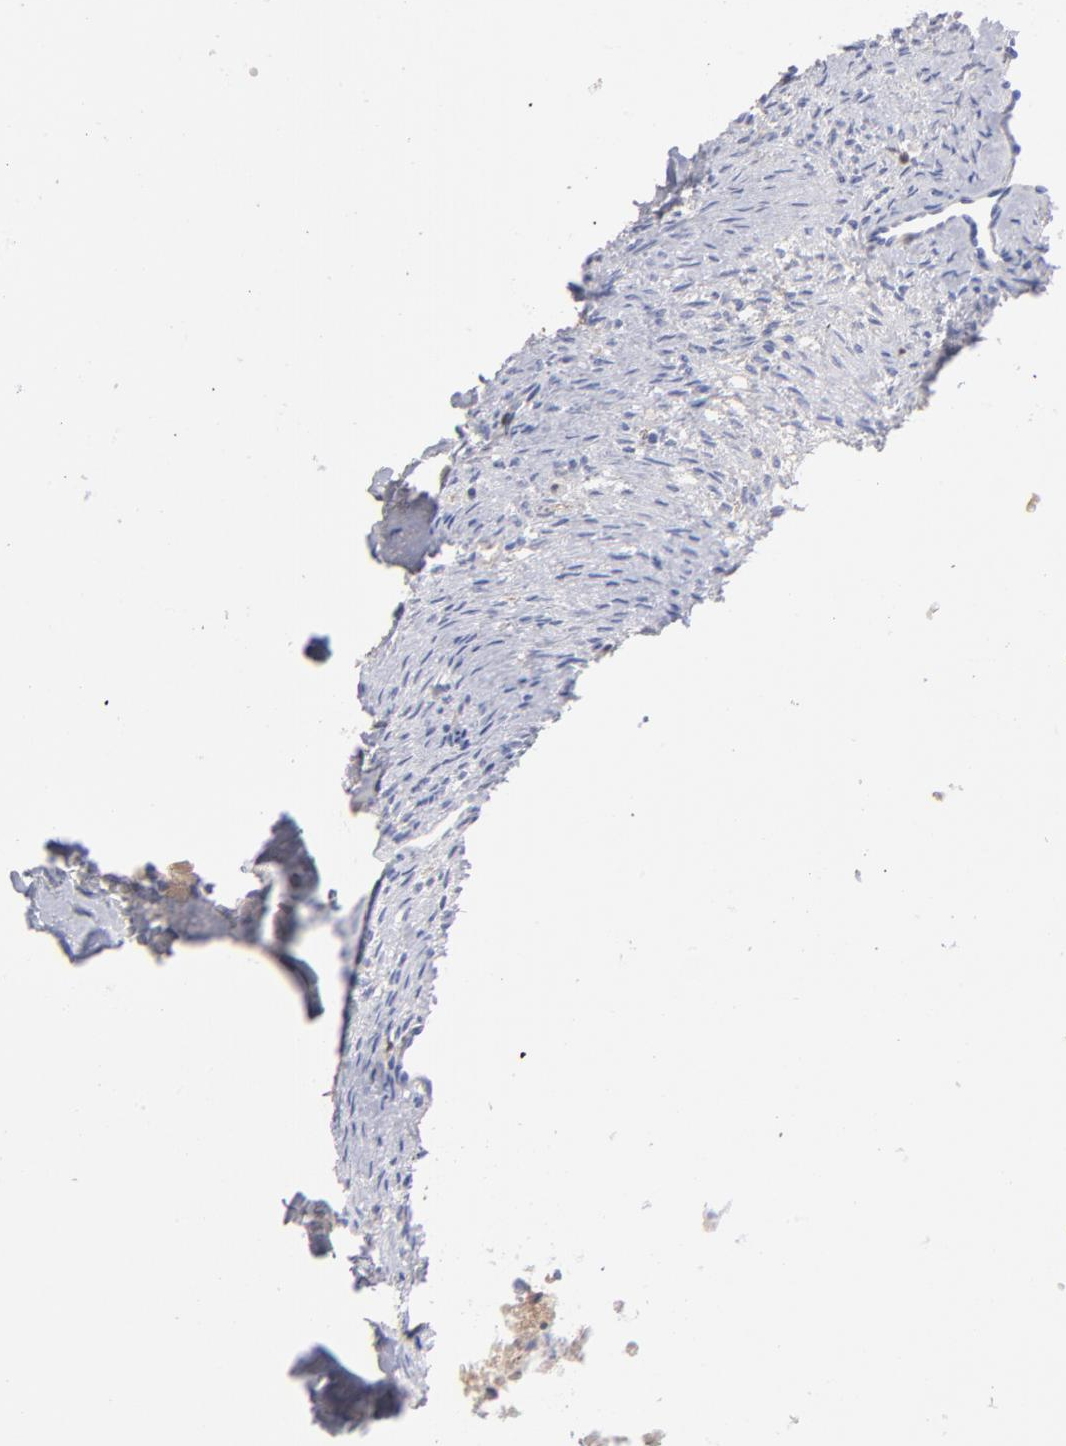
{"staining": {"intensity": "negative", "quantity": "none", "location": "none"}, "tissue": "ovary", "cell_type": "Ovarian stroma cells", "image_type": "normal", "snomed": [{"axis": "morphology", "description": "Normal tissue, NOS"}, {"axis": "topography", "description": "Ovary"}], "caption": "There is no significant staining in ovarian stroma cells of ovary. (Stains: DAB (3,3'-diaminobenzidine) immunohistochemistry with hematoxylin counter stain, Microscopy: brightfield microscopy at high magnification).", "gene": "HP", "patient": {"sex": "female", "age": 33}}